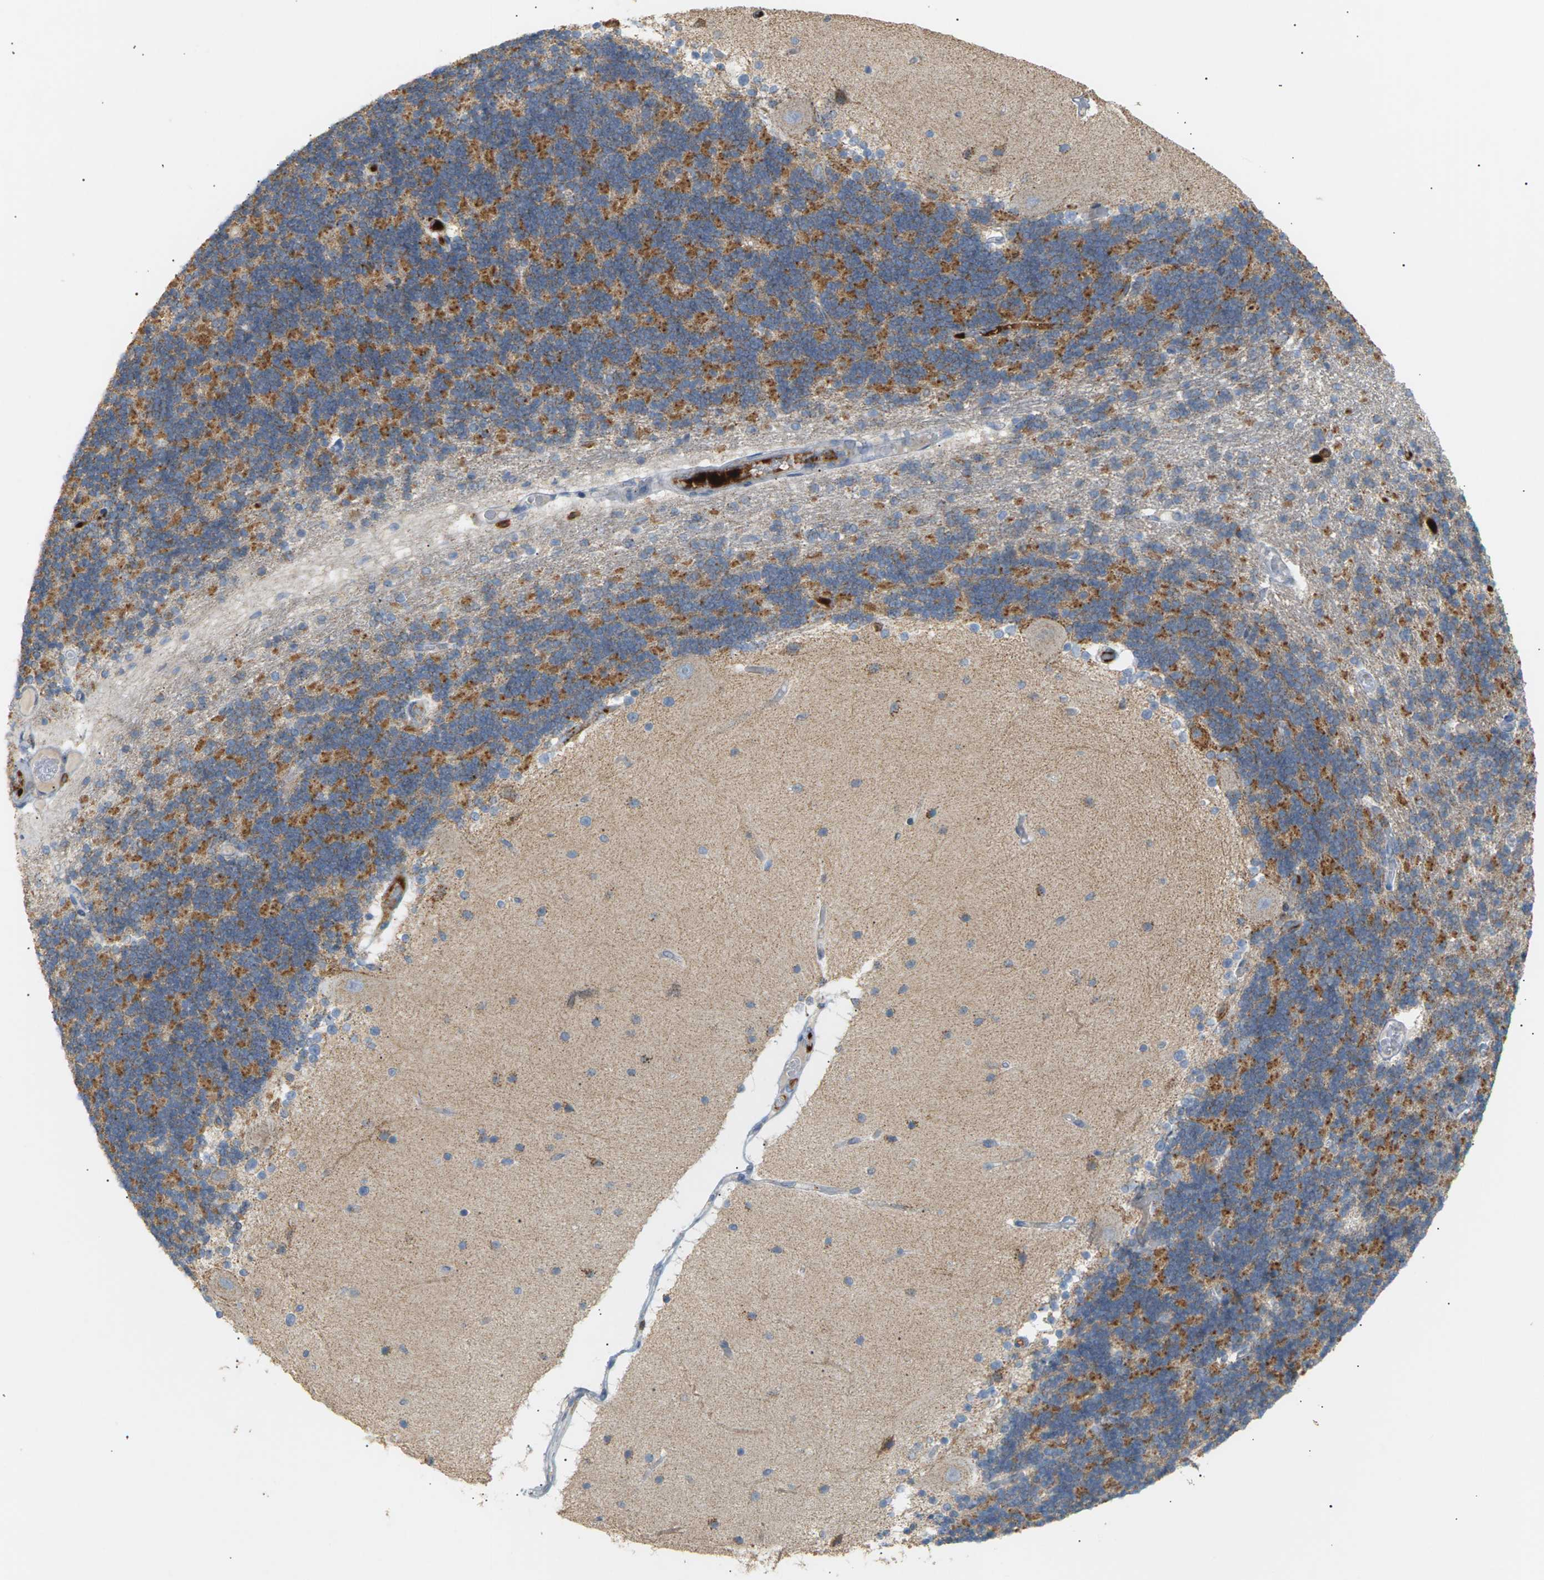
{"staining": {"intensity": "moderate", "quantity": "25%-75%", "location": "cytoplasmic/membranous"}, "tissue": "cerebellum", "cell_type": "Cells in granular layer", "image_type": "normal", "snomed": [{"axis": "morphology", "description": "Normal tissue, NOS"}, {"axis": "topography", "description": "Cerebellum"}], "caption": "Protein staining of normal cerebellum displays moderate cytoplasmic/membranous expression in about 25%-75% of cells in granular layer. Immunohistochemistry (ihc) stains the protein in brown and the nuclei are stained blue.", "gene": "LIME1", "patient": {"sex": "female", "age": 54}}